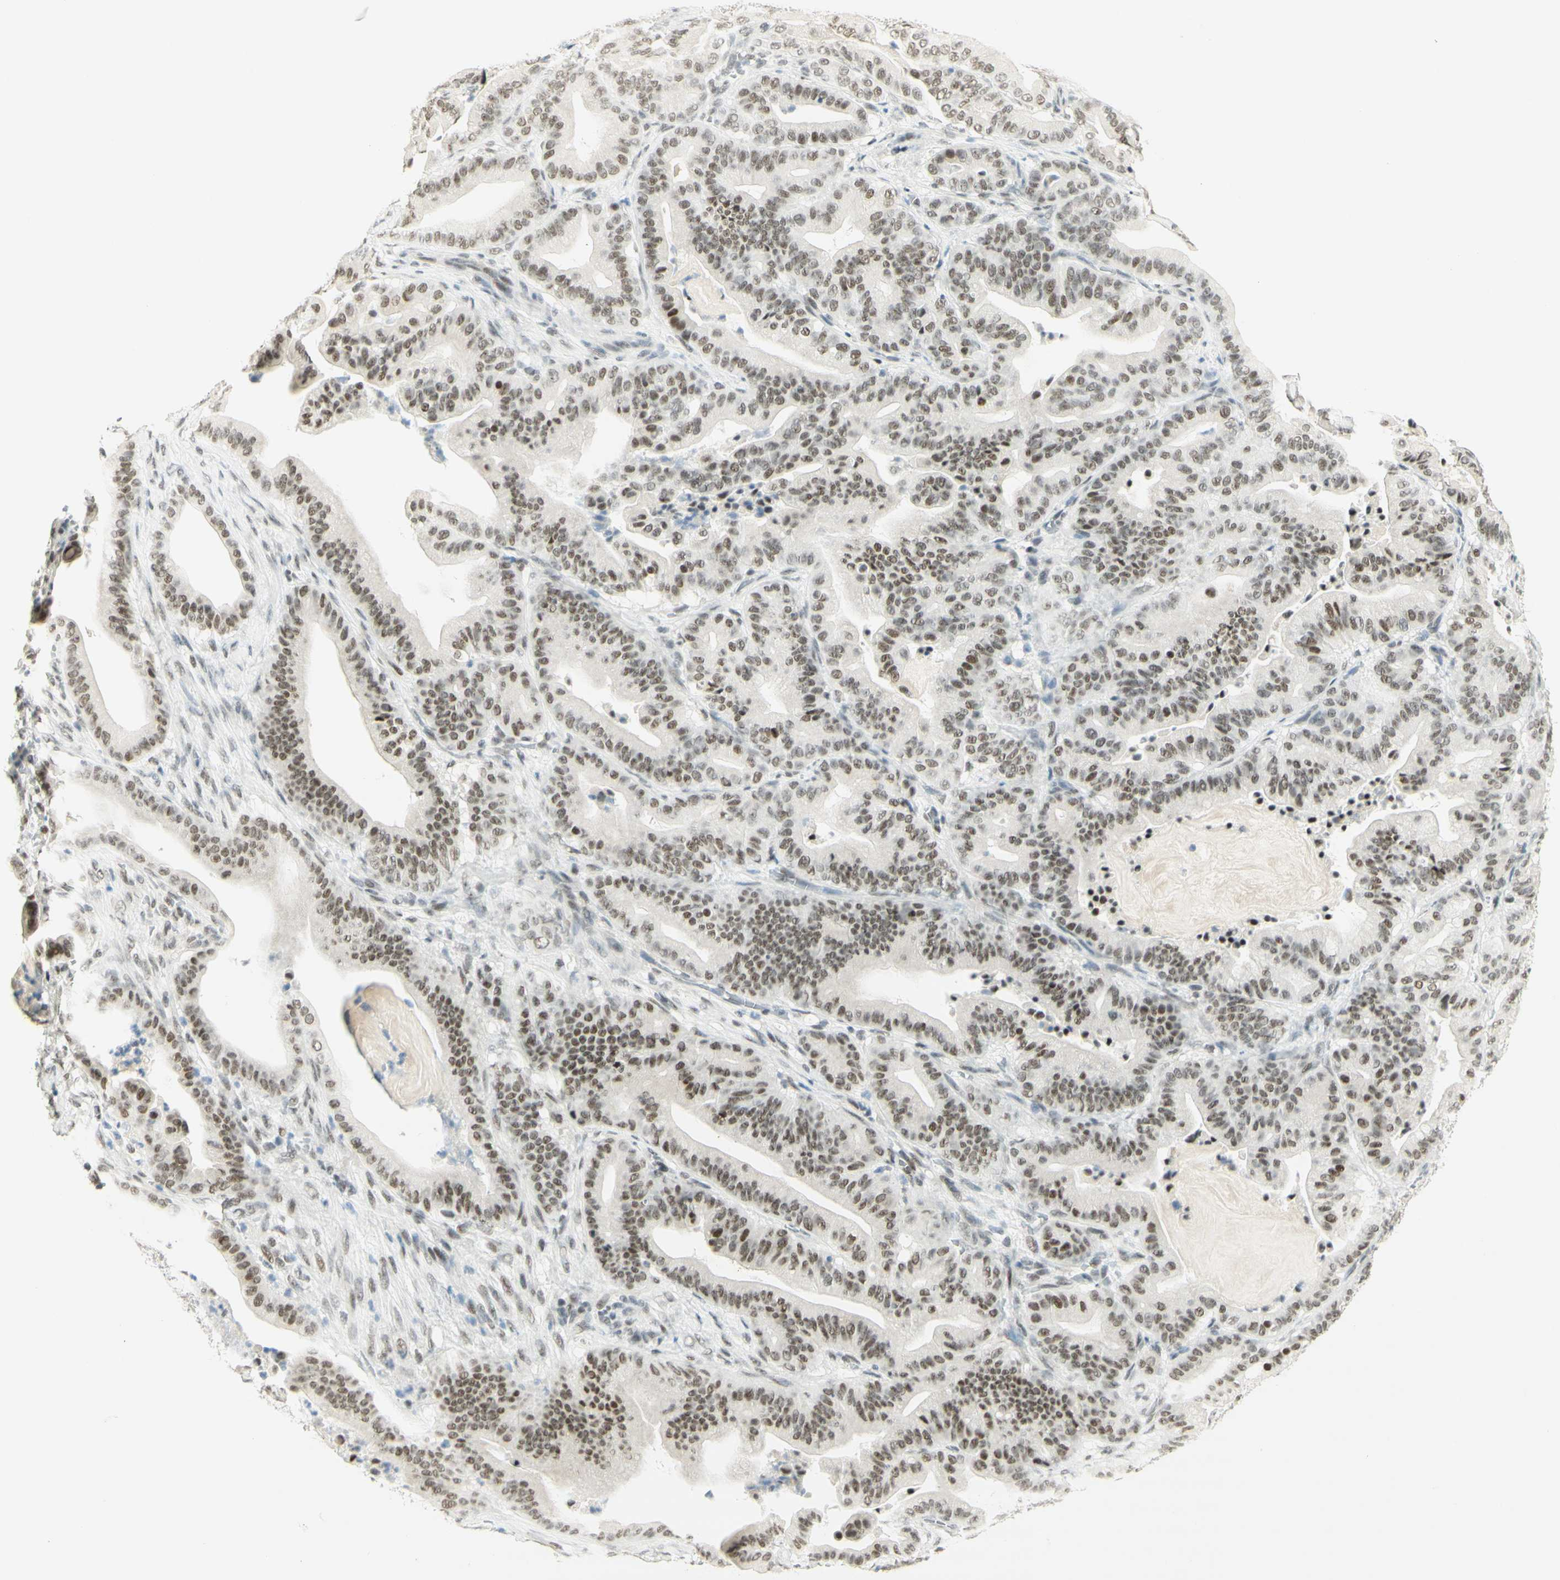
{"staining": {"intensity": "weak", "quantity": "25%-75%", "location": "nuclear"}, "tissue": "pancreatic cancer", "cell_type": "Tumor cells", "image_type": "cancer", "snomed": [{"axis": "morphology", "description": "Adenocarcinoma, NOS"}, {"axis": "topography", "description": "Pancreas"}], "caption": "IHC (DAB) staining of human adenocarcinoma (pancreatic) shows weak nuclear protein expression in about 25%-75% of tumor cells. (Stains: DAB (3,3'-diaminobenzidine) in brown, nuclei in blue, Microscopy: brightfield microscopy at high magnification).", "gene": "PMS2", "patient": {"sex": "male", "age": 63}}